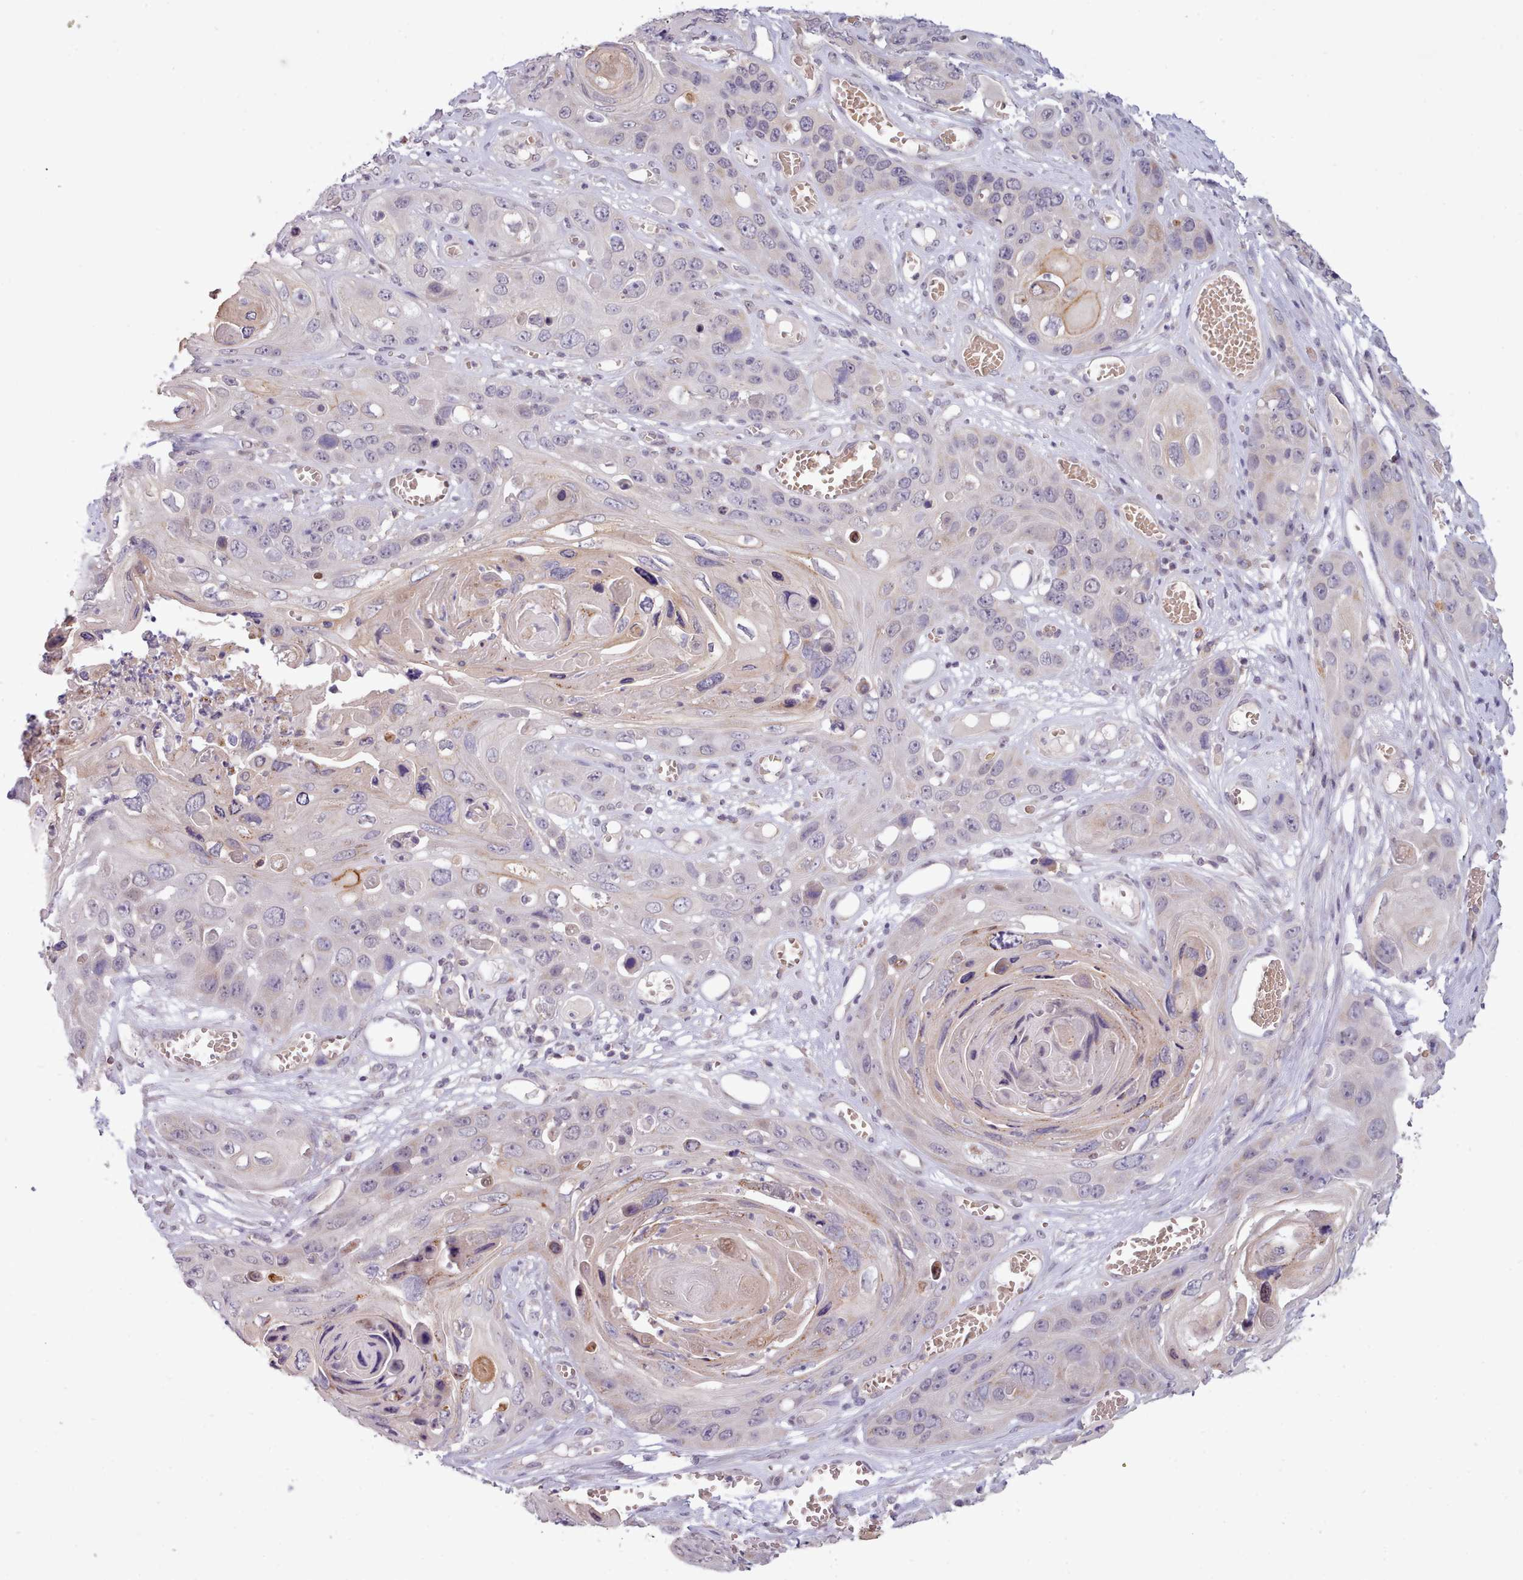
{"staining": {"intensity": "negative", "quantity": "none", "location": "none"}, "tissue": "skin cancer", "cell_type": "Tumor cells", "image_type": "cancer", "snomed": [{"axis": "morphology", "description": "Squamous cell carcinoma, NOS"}, {"axis": "topography", "description": "Skin"}], "caption": "IHC micrograph of skin cancer stained for a protein (brown), which reveals no positivity in tumor cells.", "gene": "ARL17A", "patient": {"sex": "male", "age": 55}}